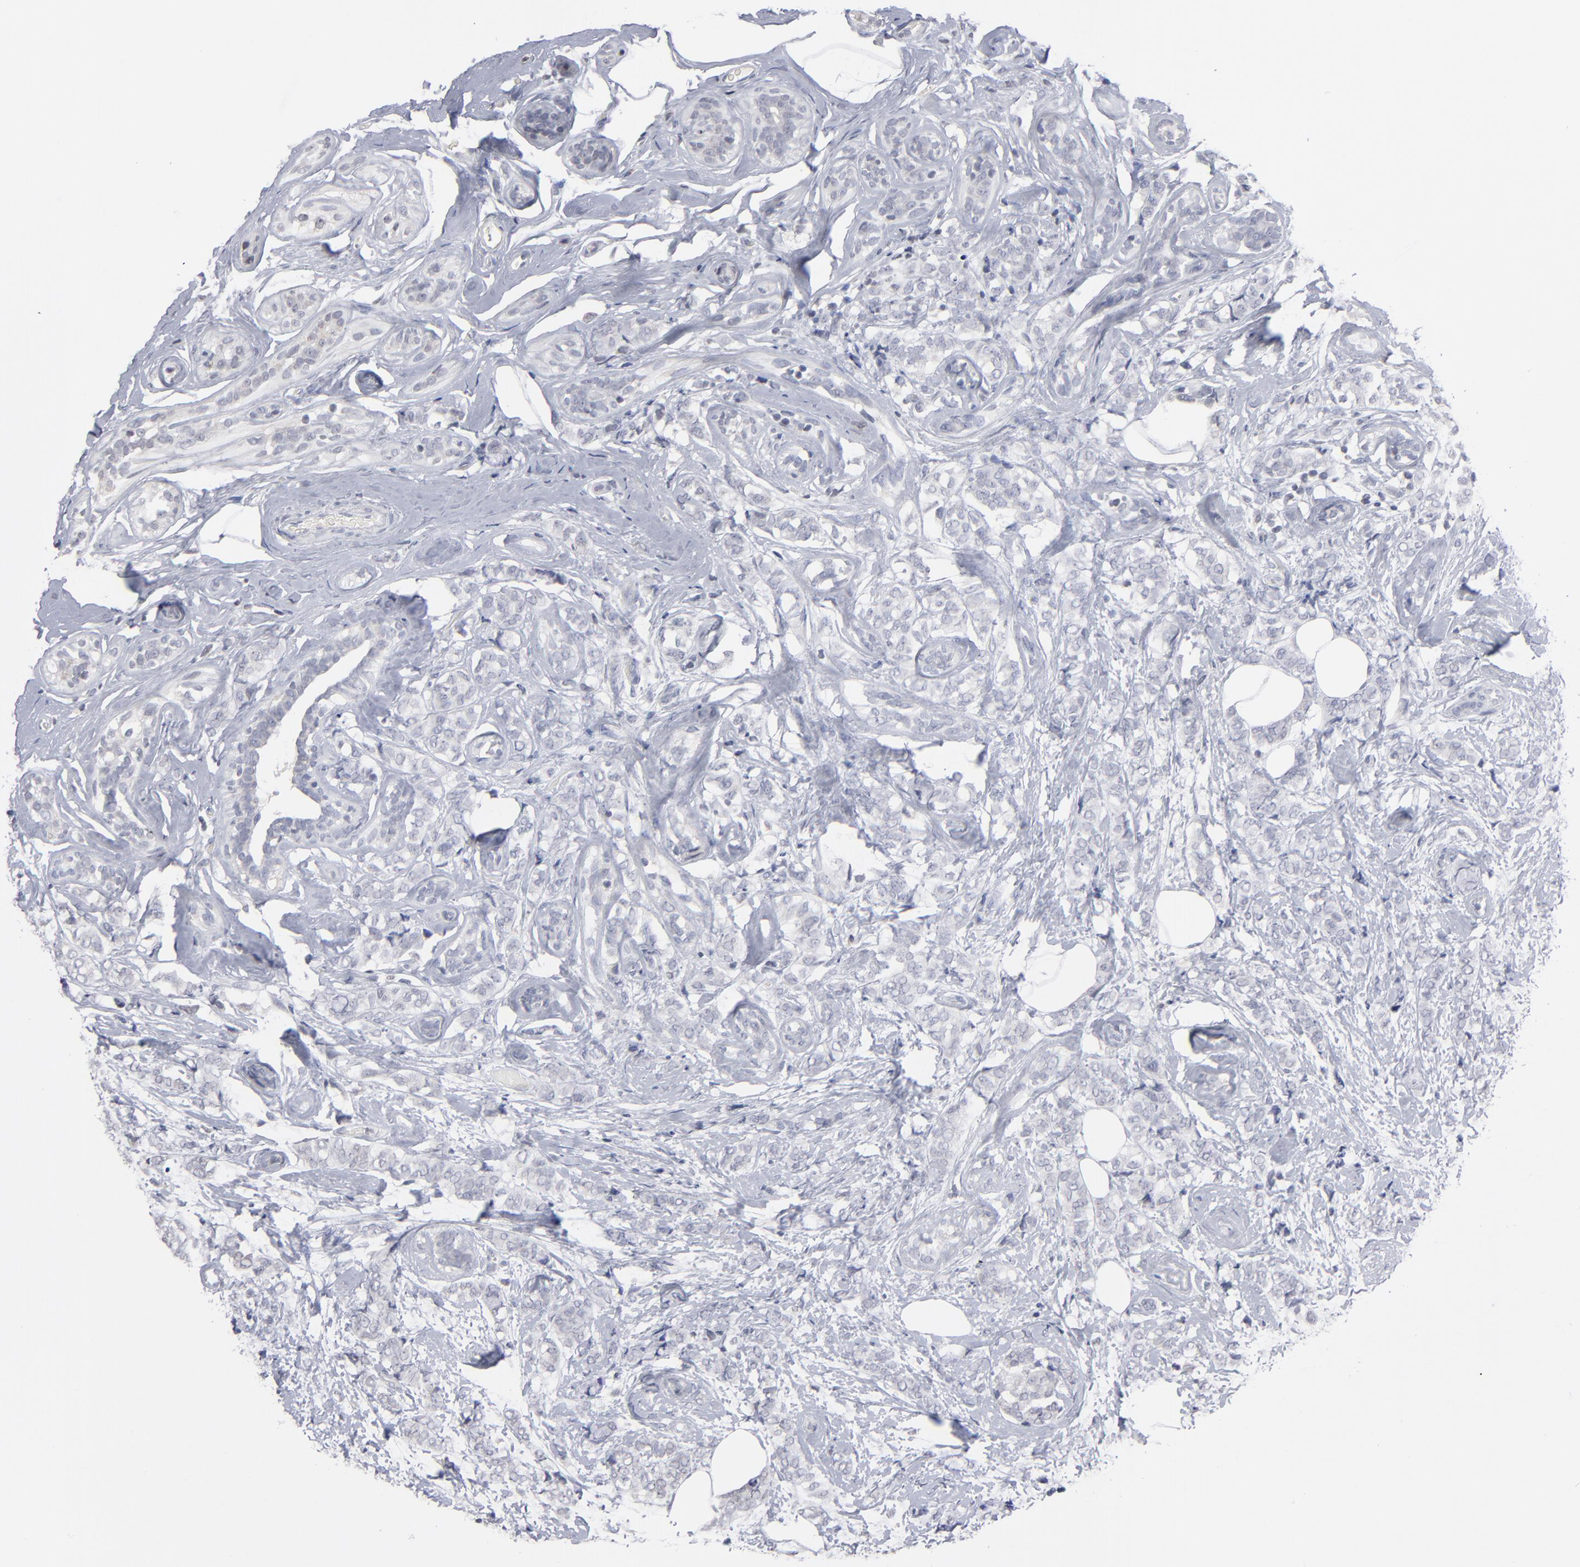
{"staining": {"intensity": "negative", "quantity": "none", "location": "none"}, "tissue": "breast cancer", "cell_type": "Tumor cells", "image_type": "cancer", "snomed": [{"axis": "morphology", "description": "Lobular carcinoma"}, {"axis": "topography", "description": "Breast"}], "caption": "High magnification brightfield microscopy of breast cancer (lobular carcinoma) stained with DAB (3,3'-diaminobenzidine) (brown) and counterstained with hematoxylin (blue): tumor cells show no significant positivity.", "gene": "RPH3A", "patient": {"sex": "female", "age": 60}}